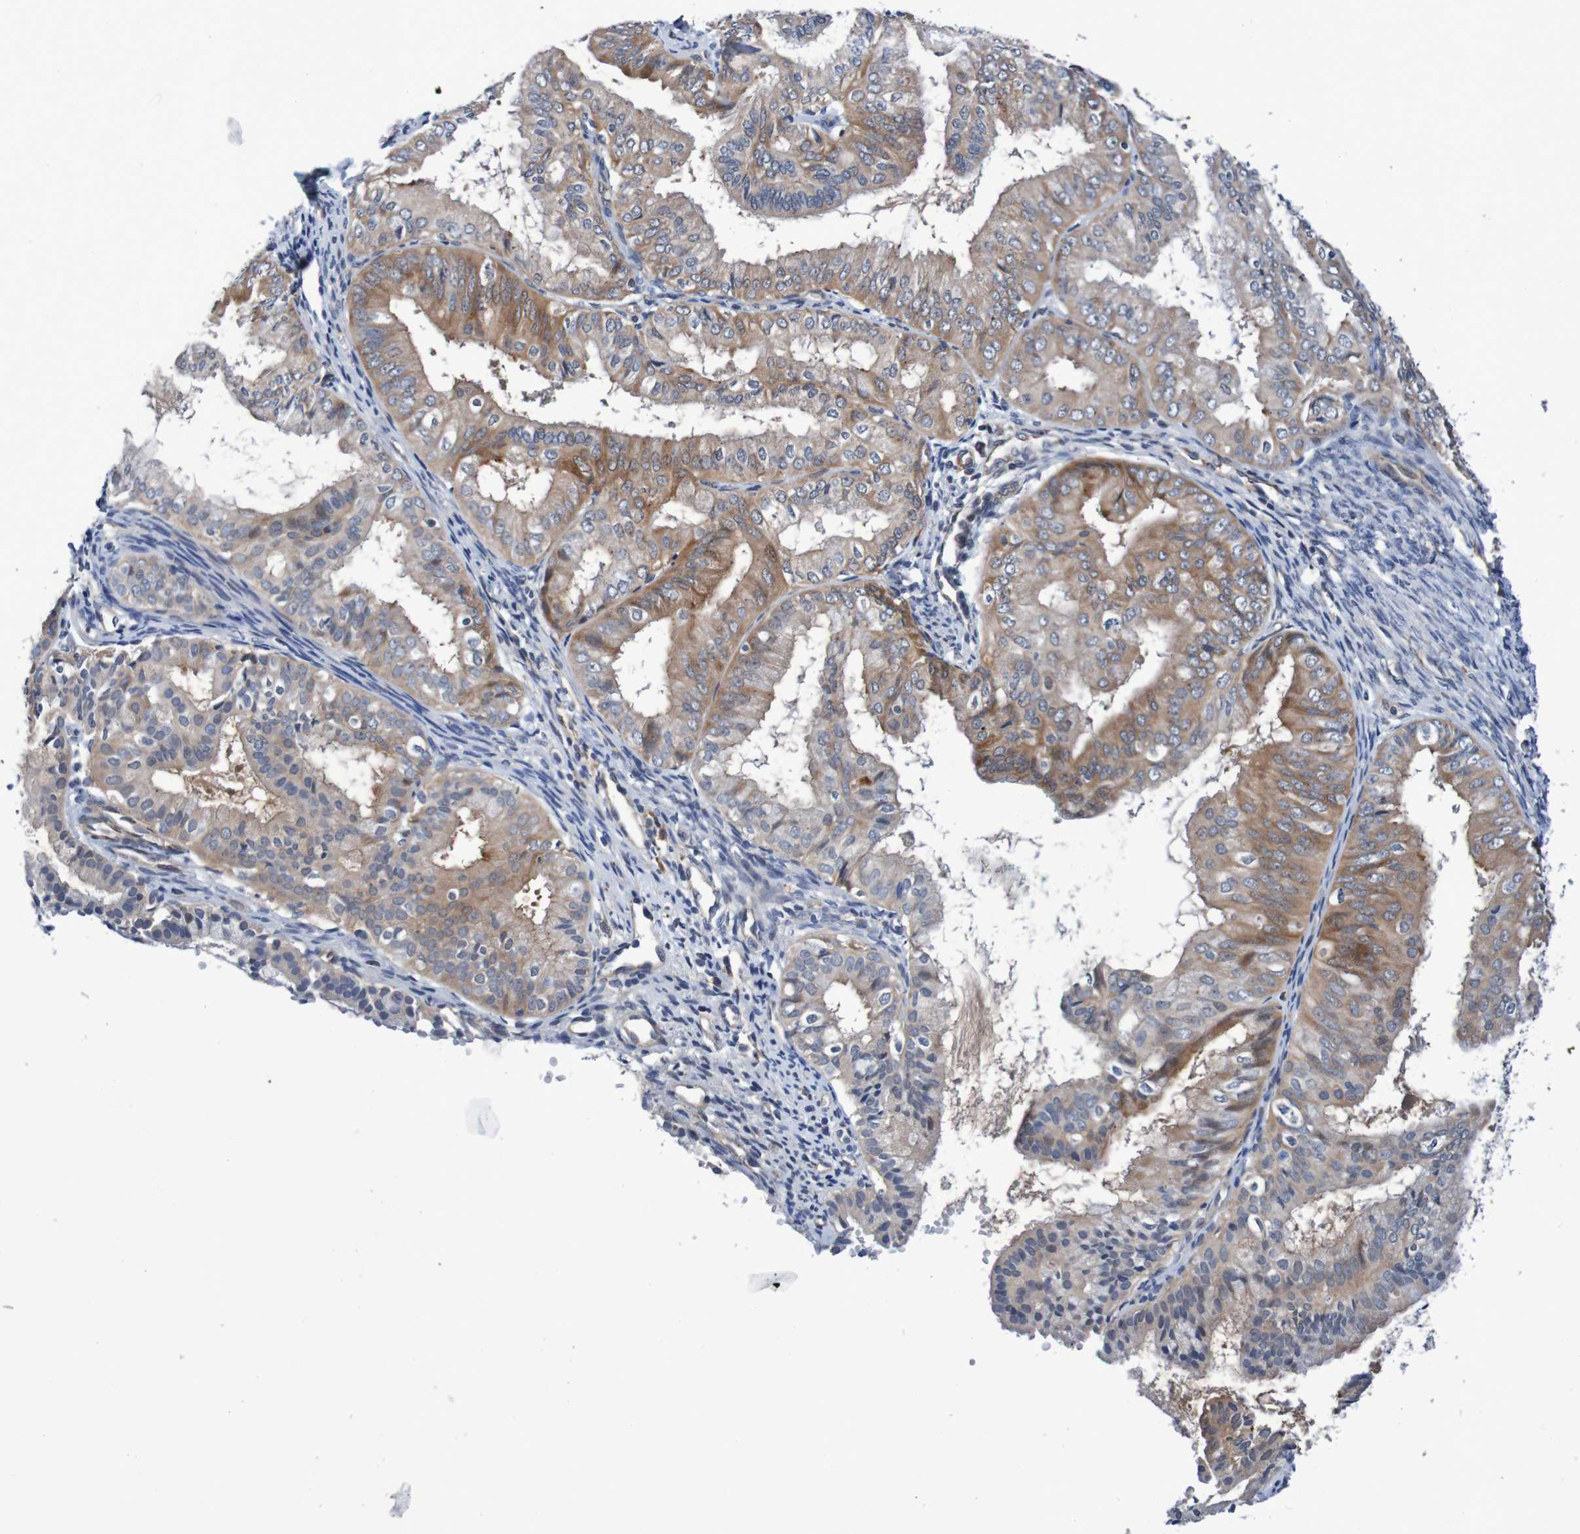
{"staining": {"intensity": "moderate", "quantity": ">75%", "location": "cytoplasmic/membranous"}, "tissue": "endometrial cancer", "cell_type": "Tumor cells", "image_type": "cancer", "snomed": [{"axis": "morphology", "description": "Adenocarcinoma, NOS"}, {"axis": "topography", "description": "Endometrium"}], "caption": "This photomicrograph reveals immunohistochemistry (IHC) staining of human adenocarcinoma (endometrial), with medium moderate cytoplasmic/membranous staining in about >75% of tumor cells.", "gene": "CPED1", "patient": {"sex": "female", "age": 63}}